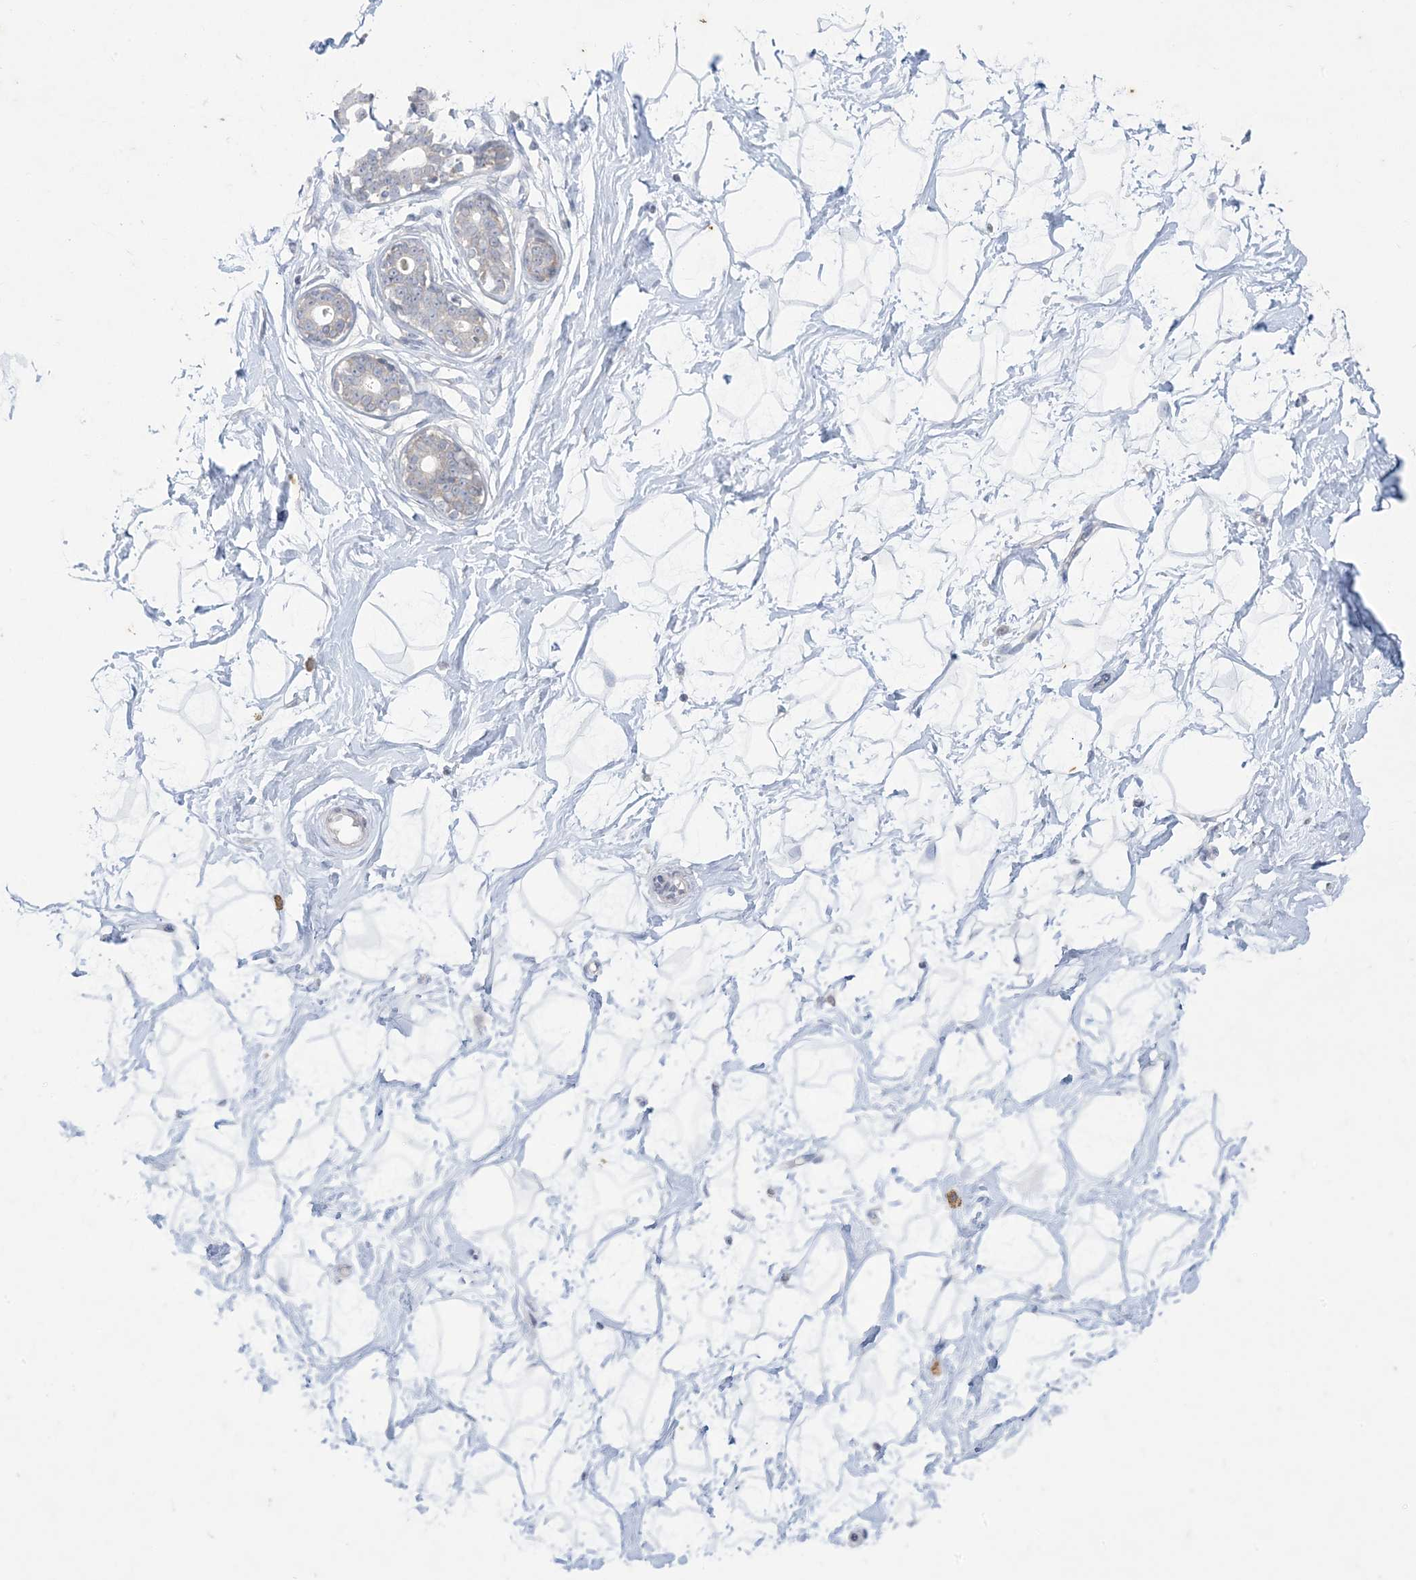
{"staining": {"intensity": "negative", "quantity": "none", "location": "none"}, "tissue": "breast", "cell_type": "Adipocytes", "image_type": "normal", "snomed": [{"axis": "morphology", "description": "Normal tissue, NOS"}, {"axis": "morphology", "description": "Adenoma, NOS"}, {"axis": "topography", "description": "Breast"}], "caption": "High power microscopy image of an immunohistochemistry image of benign breast, revealing no significant staining in adipocytes.", "gene": "KIF3A", "patient": {"sex": "female", "age": 23}}